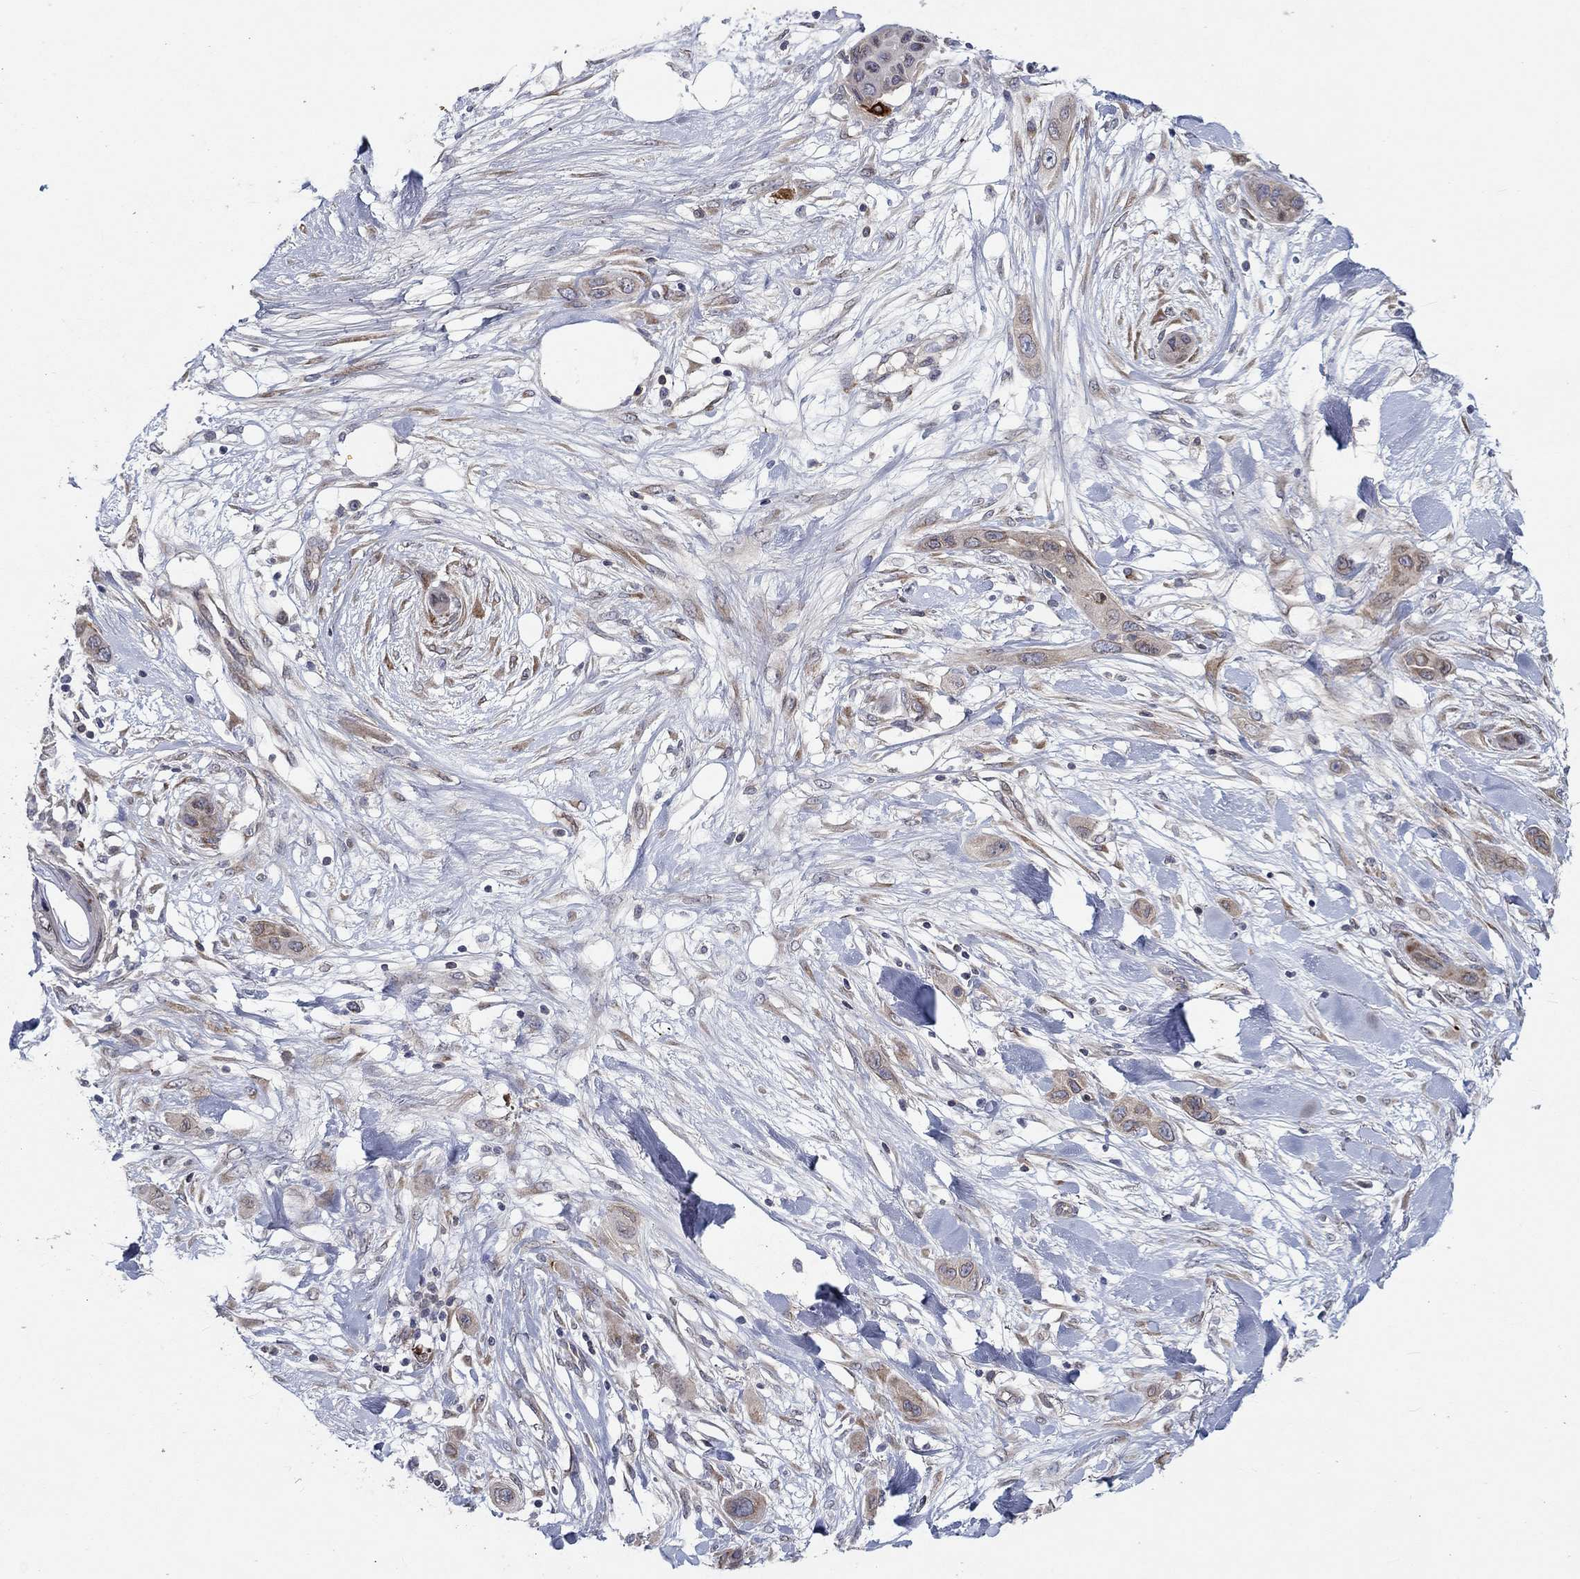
{"staining": {"intensity": "weak", "quantity": "<25%", "location": "cytoplasmic/membranous"}, "tissue": "skin cancer", "cell_type": "Tumor cells", "image_type": "cancer", "snomed": [{"axis": "morphology", "description": "Squamous cell carcinoma, NOS"}, {"axis": "topography", "description": "Skin"}], "caption": "There is no significant positivity in tumor cells of skin cancer (squamous cell carcinoma).", "gene": "CETN3", "patient": {"sex": "male", "age": 79}}